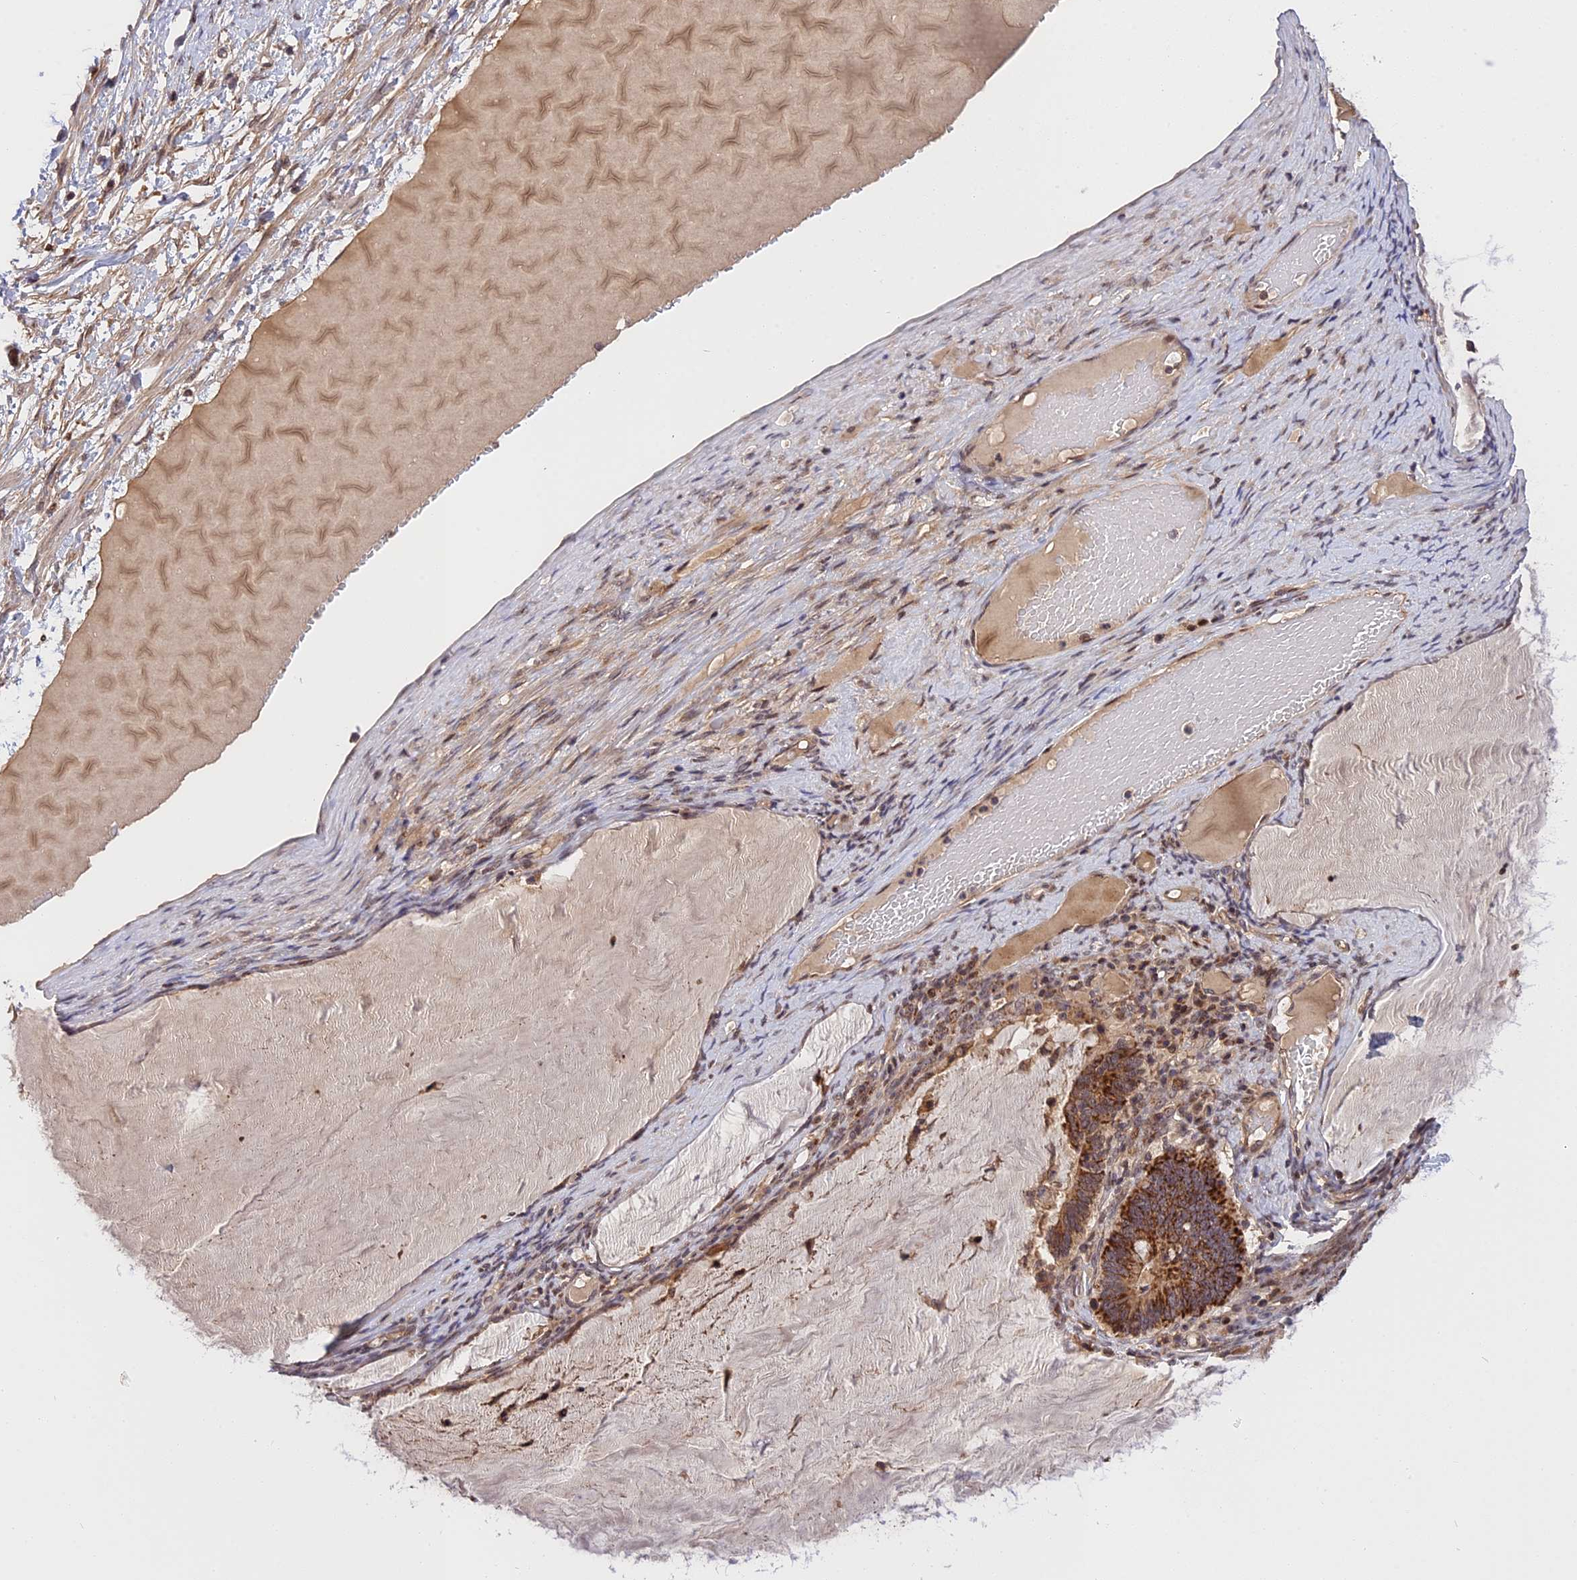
{"staining": {"intensity": "strong", "quantity": ">75%", "location": "cytoplasmic/membranous"}, "tissue": "ovarian cancer", "cell_type": "Tumor cells", "image_type": "cancer", "snomed": [{"axis": "morphology", "description": "Cystadenocarcinoma, mucinous, NOS"}, {"axis": "topography", "description": "Ovary"}], "caption": "Human ovarian cancer (mucinous cystadenocarcinoma) stained with a brown dye reveals strong cytoplasmic/membranous positive staining in approximately >75% of tumor cells.", "gene": "RERGL", "patient": {"sex": "female", "age": 61}}